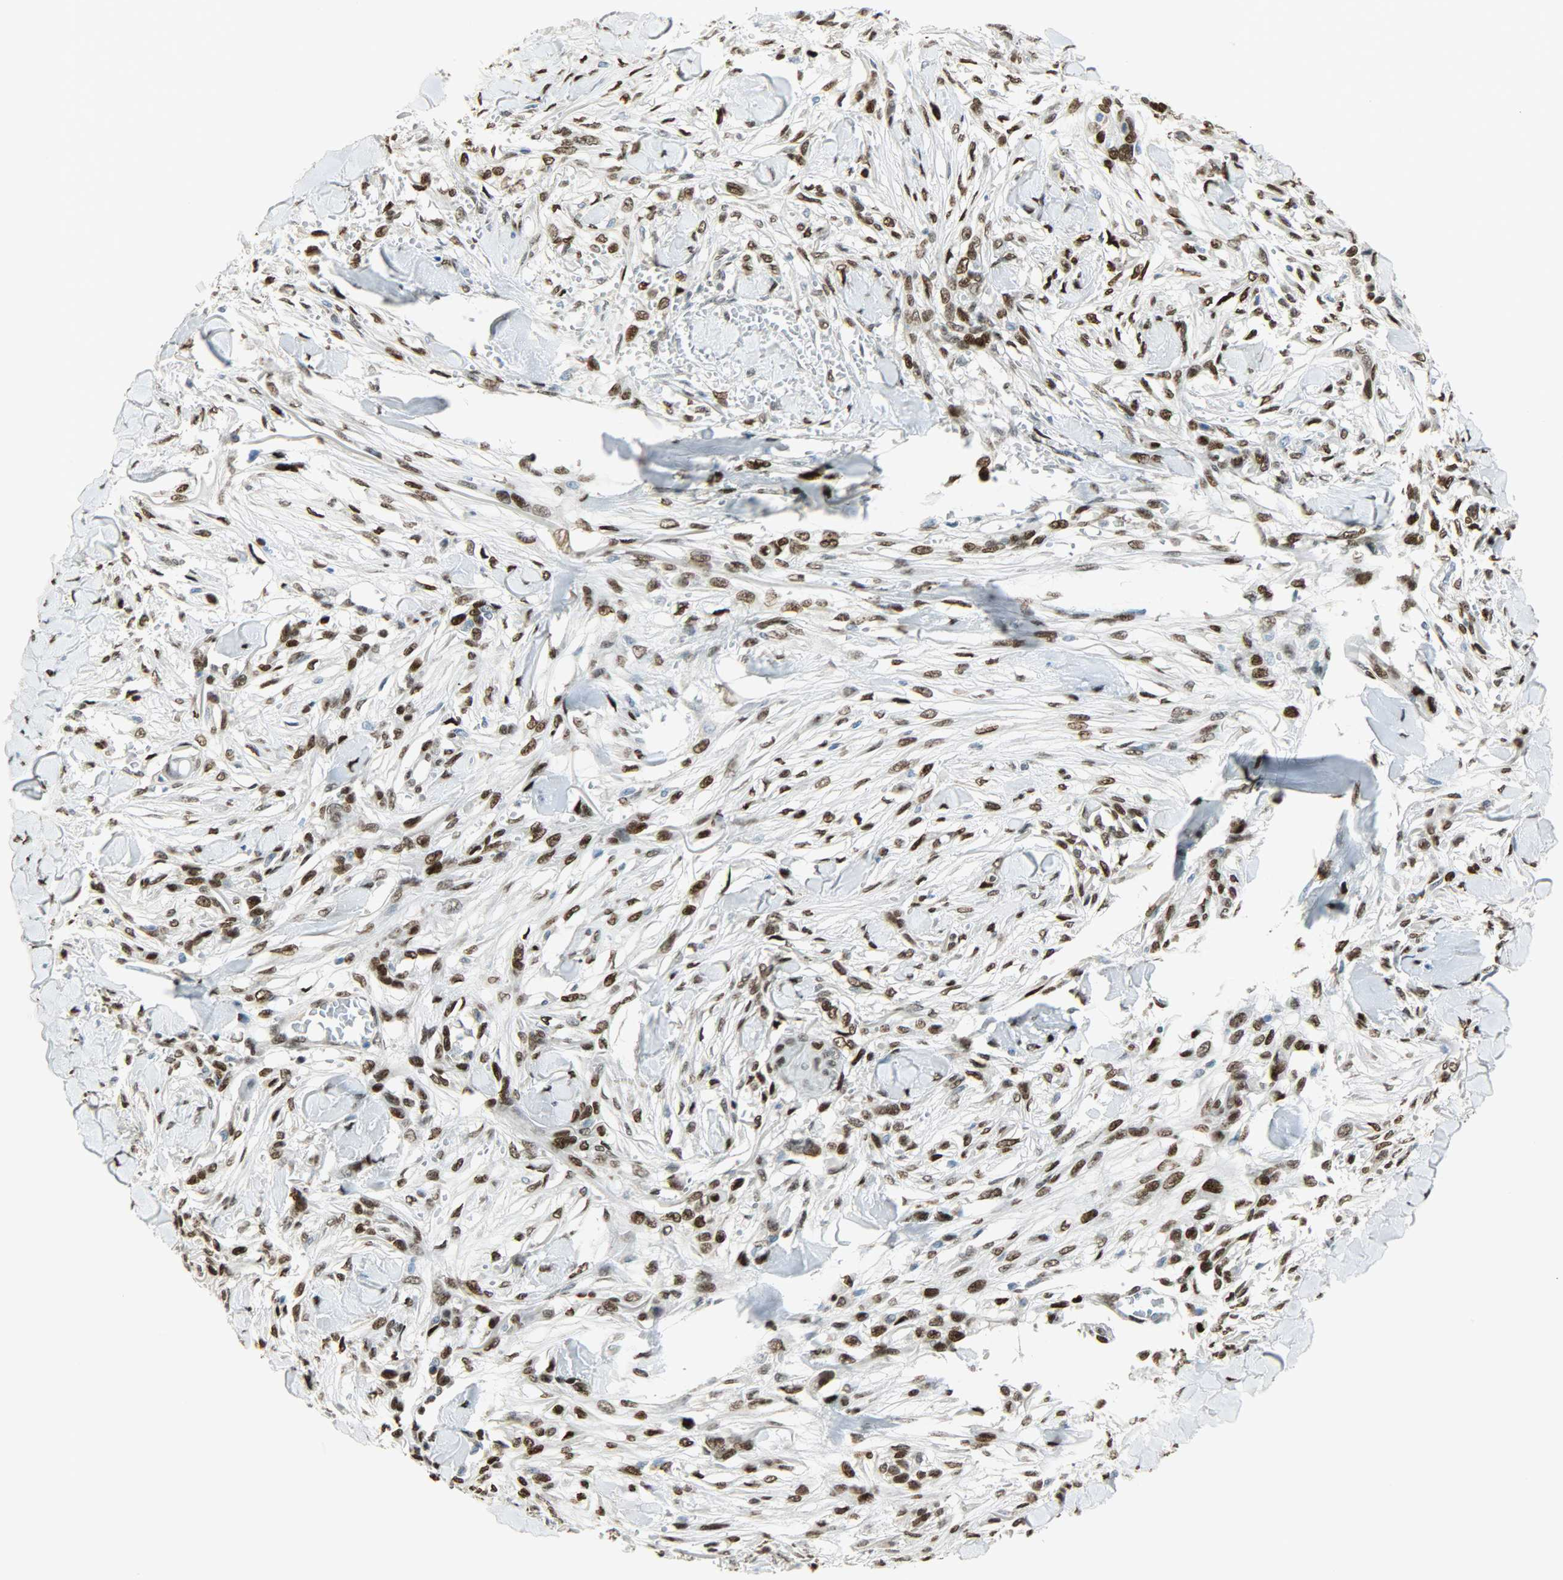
{"staining": {"intensity": "strong", "quantity": ">75%", "location": "nuclear"}, "tissue": "skin cancer", "cell_type": "Tumor cells", "image_type": "cancer", "snomed": [{"axis": "morphology", "description": "Normal tissue, NOS"}, {"axis": "morphology", "description": "Squamous cell carcinoma, NOS"}, {"axis": "topography", "description": "Skin"}], "caption": "Skin cancer (squamous cell carcinoma) stained with IHC shows strong nuclear staining in approximately >75% of tumor cells.", "gene": "JUNB", "patient": {"sex": "female", "age": 59}}